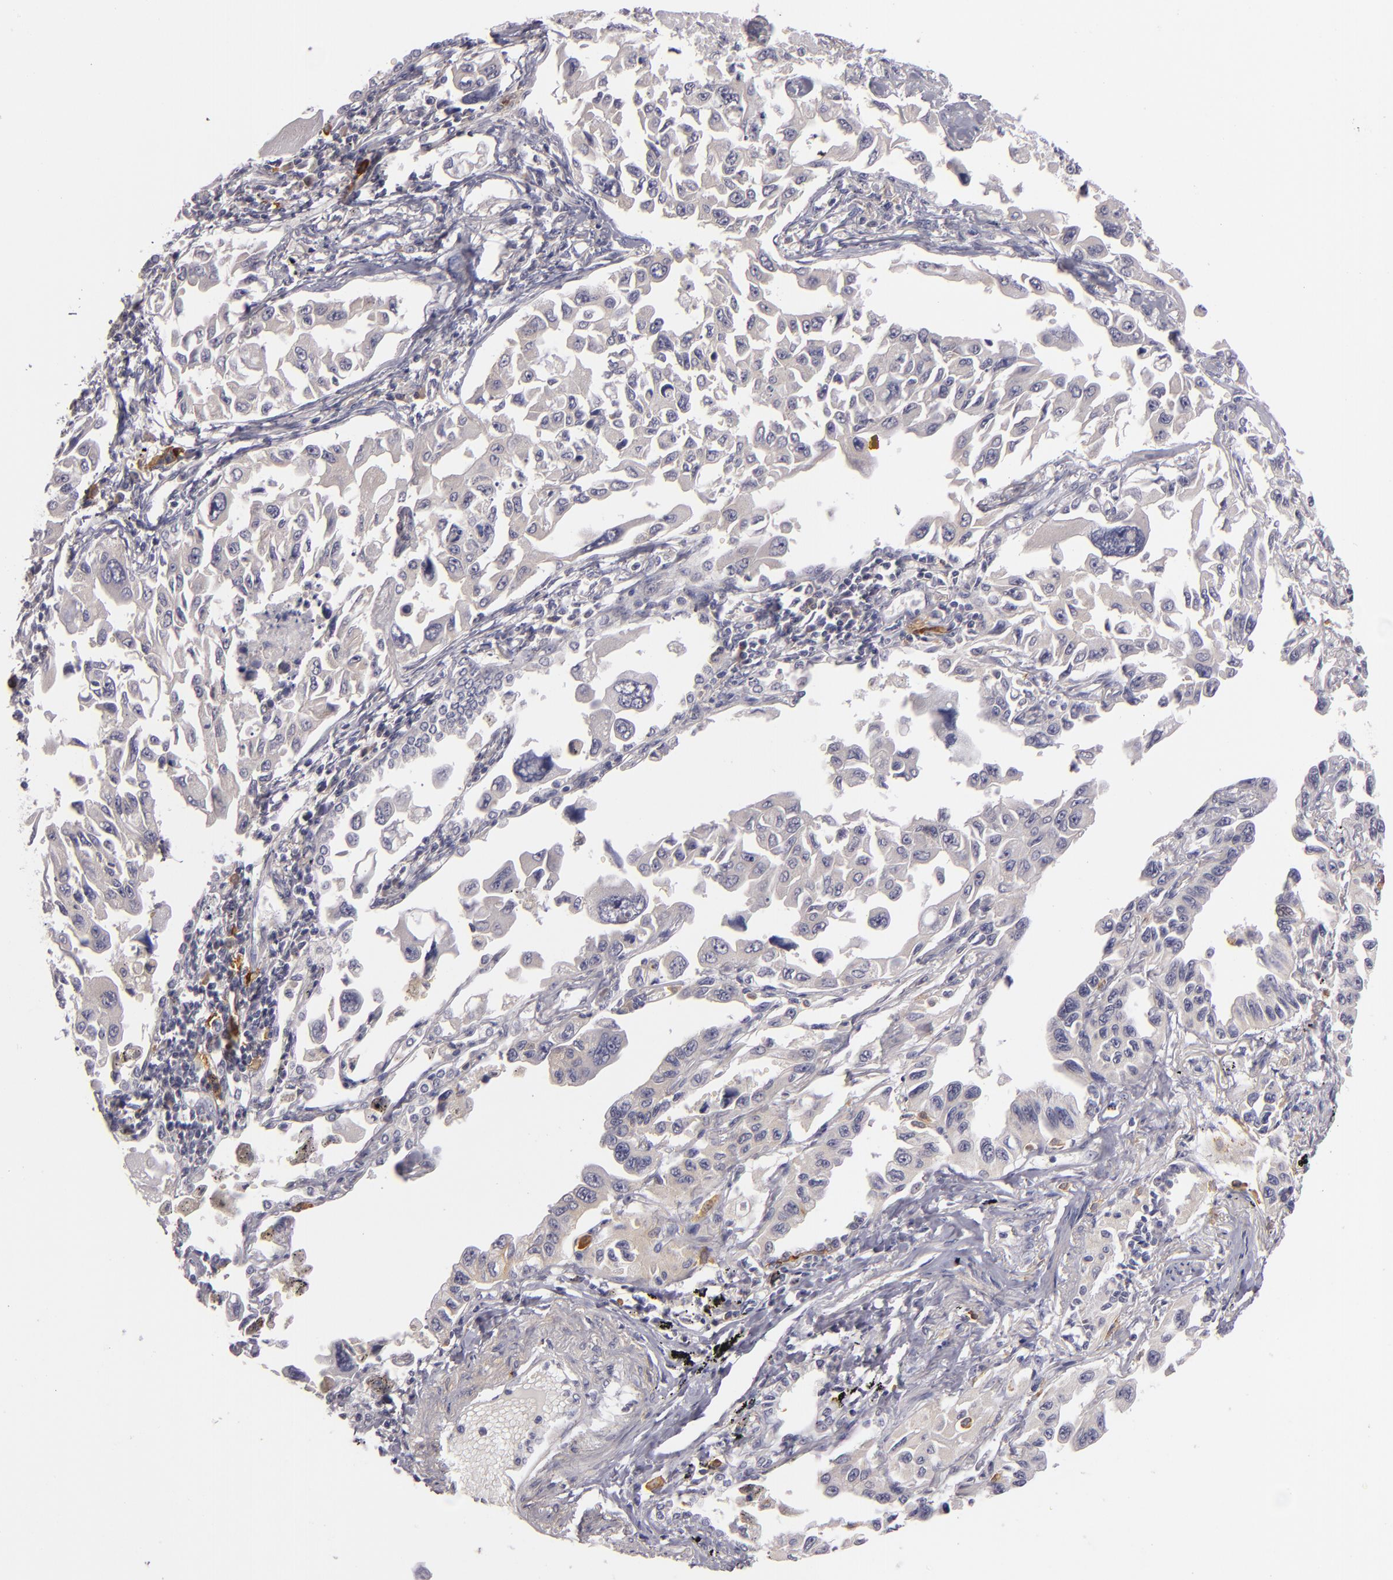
{"staining": {"intensity": "negative", "quantity": "none", "location": "none"}, "tissue": "lung cancer", "cell_type": "Tumor cells", "image_type": "cancer", "snomed": [{"axis": "morphology", "description": "Adenocarcinoma, NOS"}, {"axis": "topography", "description": "Lung"}], "caption": "Immunohistochemical staining of lung adenocarcinoma reveals no significant positivity in tumor cells.", "gene": "CD83", "patient": {"sex": "male", "age": 64}}